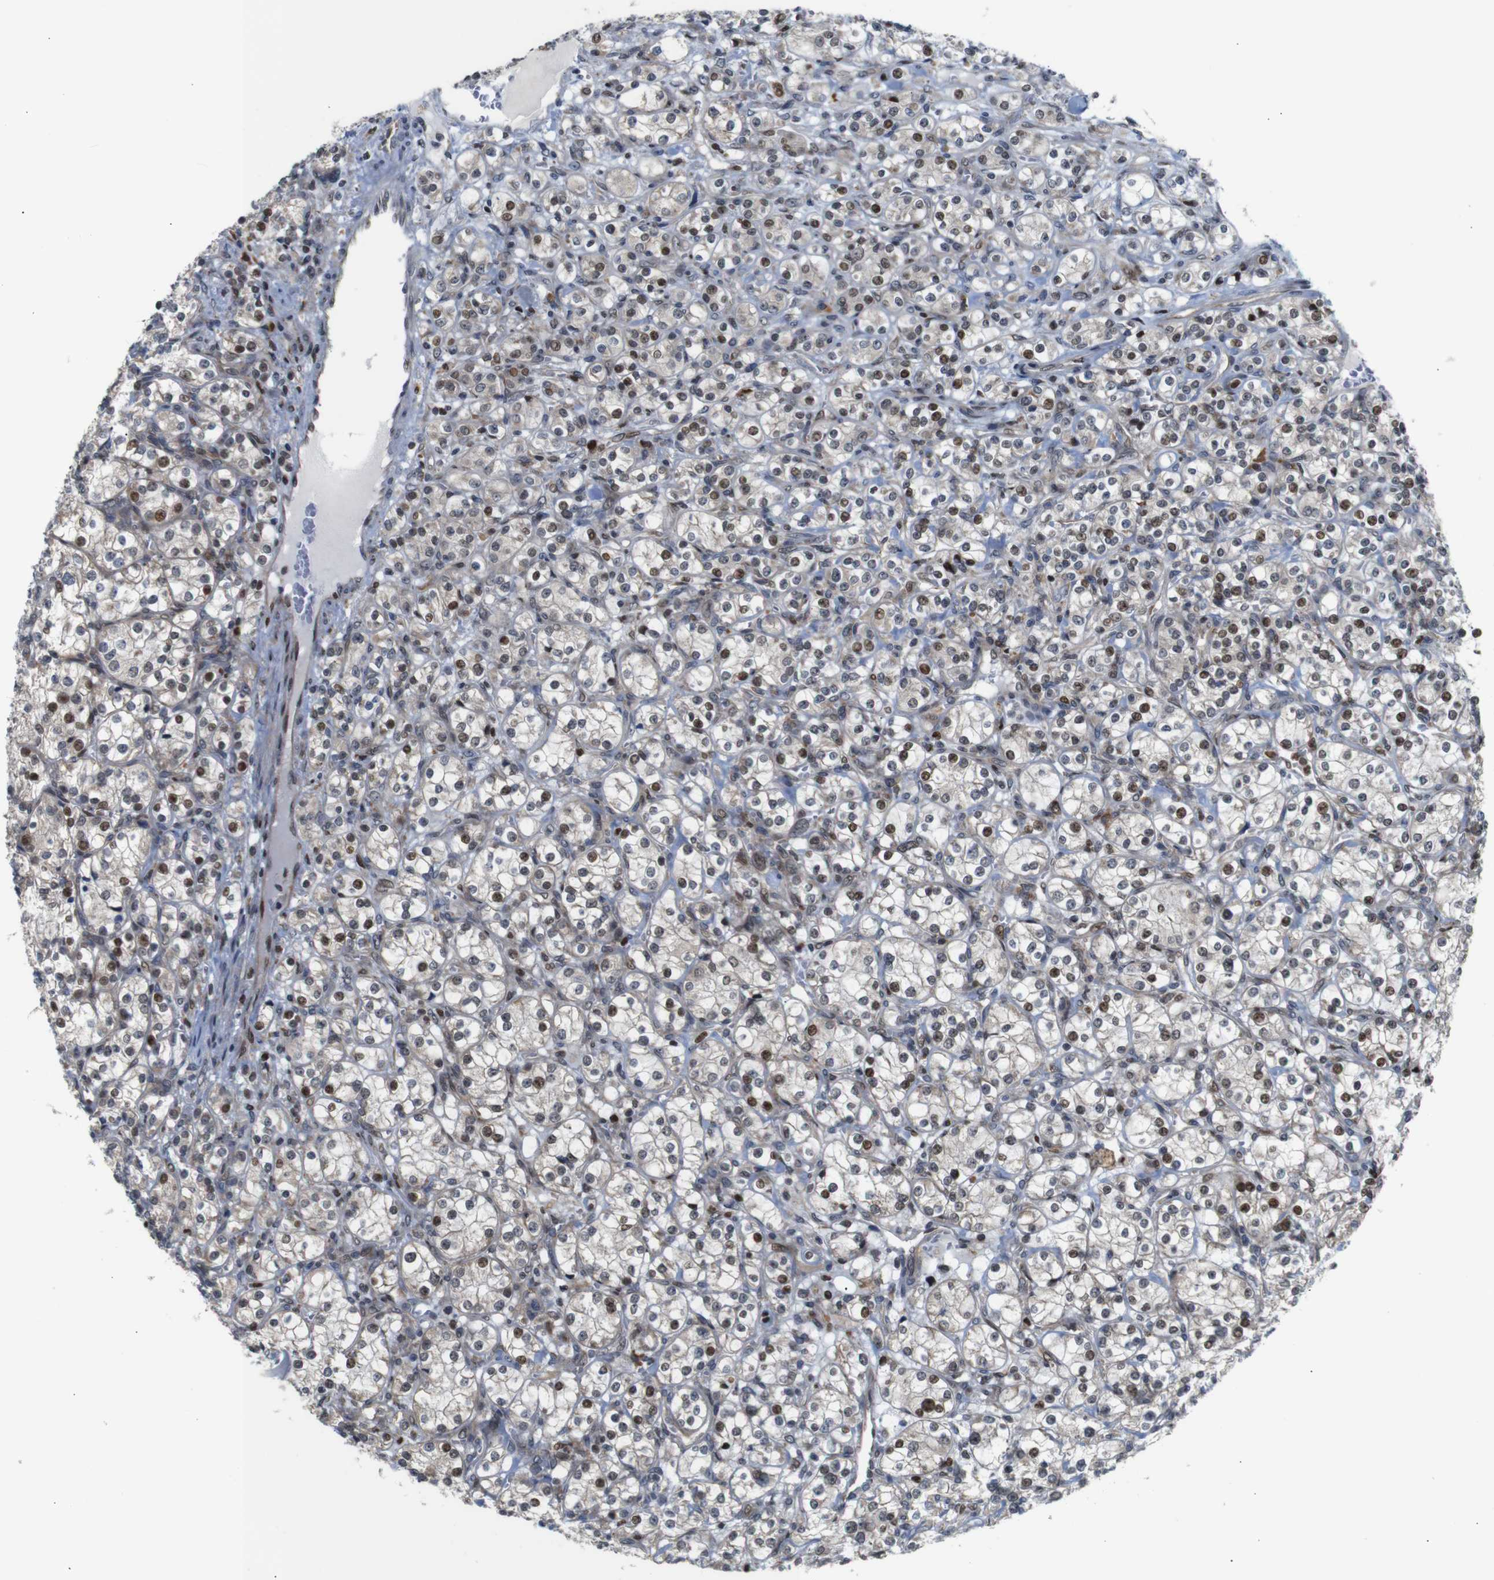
{"staining": {"intensity": "moderate", "quantity": "<25%", "location": "nuclear"}, "tissue": "renal cancer", "cell_type": "Tumor cells", "image_type": "cancer", "snomed": [{"axis": "morphology", "description": "Adenocarcinoma, NOS"}, {"axis": "topography", "description": "Kidney"}], "caption": "Moderate nuclear expression for a protein is seen in about <25% of tumor cells of renal adenocarcinoma using IHC.", "gene": "PTPN1", "patient": {"sex": "male", "age": 77}}